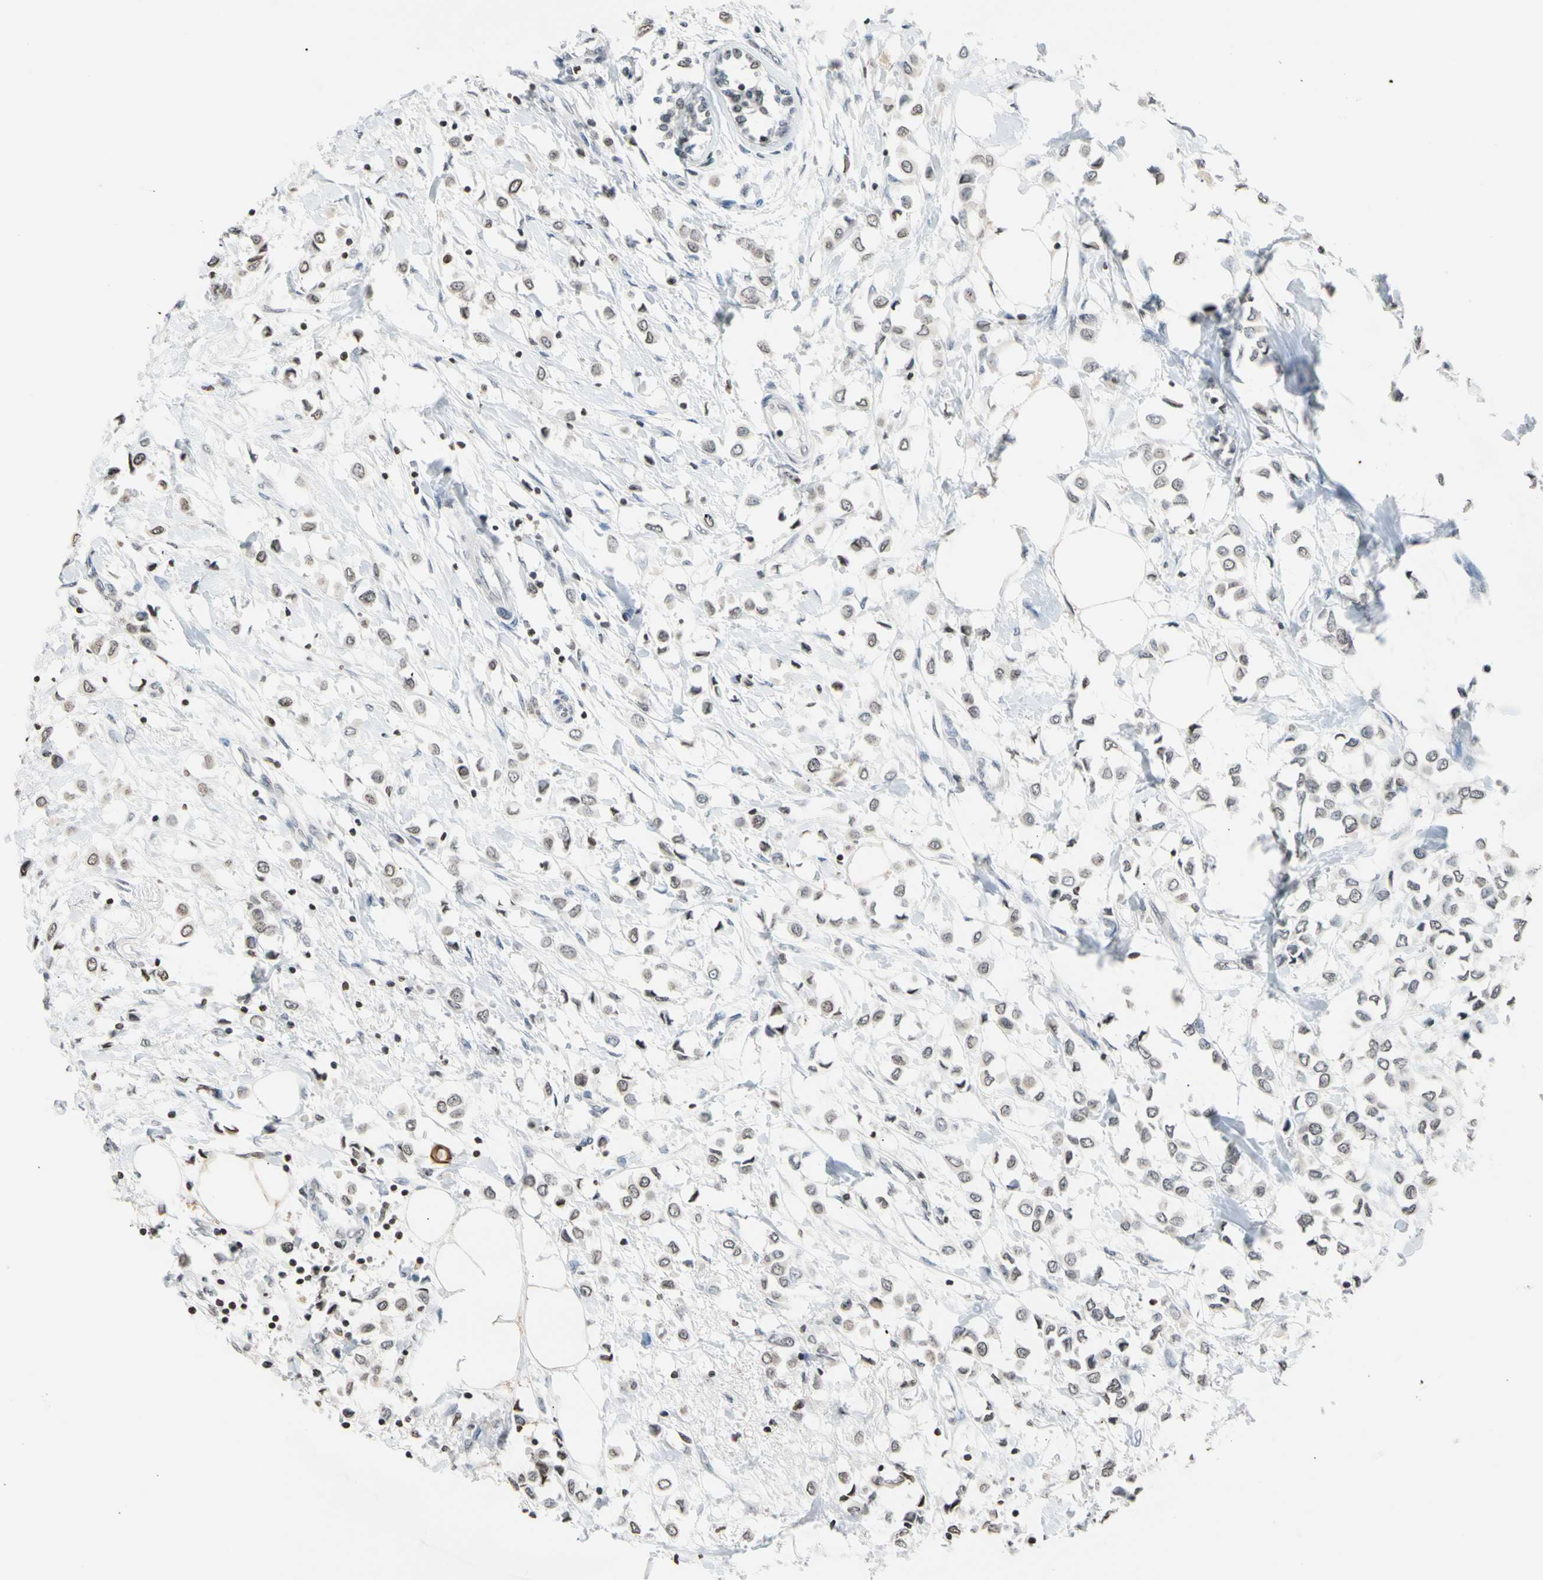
{"staining": {"intensity": "negative", "quantity": "none", "location": "none"}, "tissue": "breast cancer", "cell_type": "Tumor cells", "image_type": "cancer", "snomed": [{"axis": "morphology", "description": "Lobular carcinoma"}, {"axis": "topography", "description": "Breast"}], "caption": "DAB (3,3'-diaminobenzidine) immunohistochemical staining of breast cancer (lobular carcinoma) demonstrates no significant positivity in tumor cells.", "gene": "GPX4", "patient": {"sex": "female", "age": 51}}